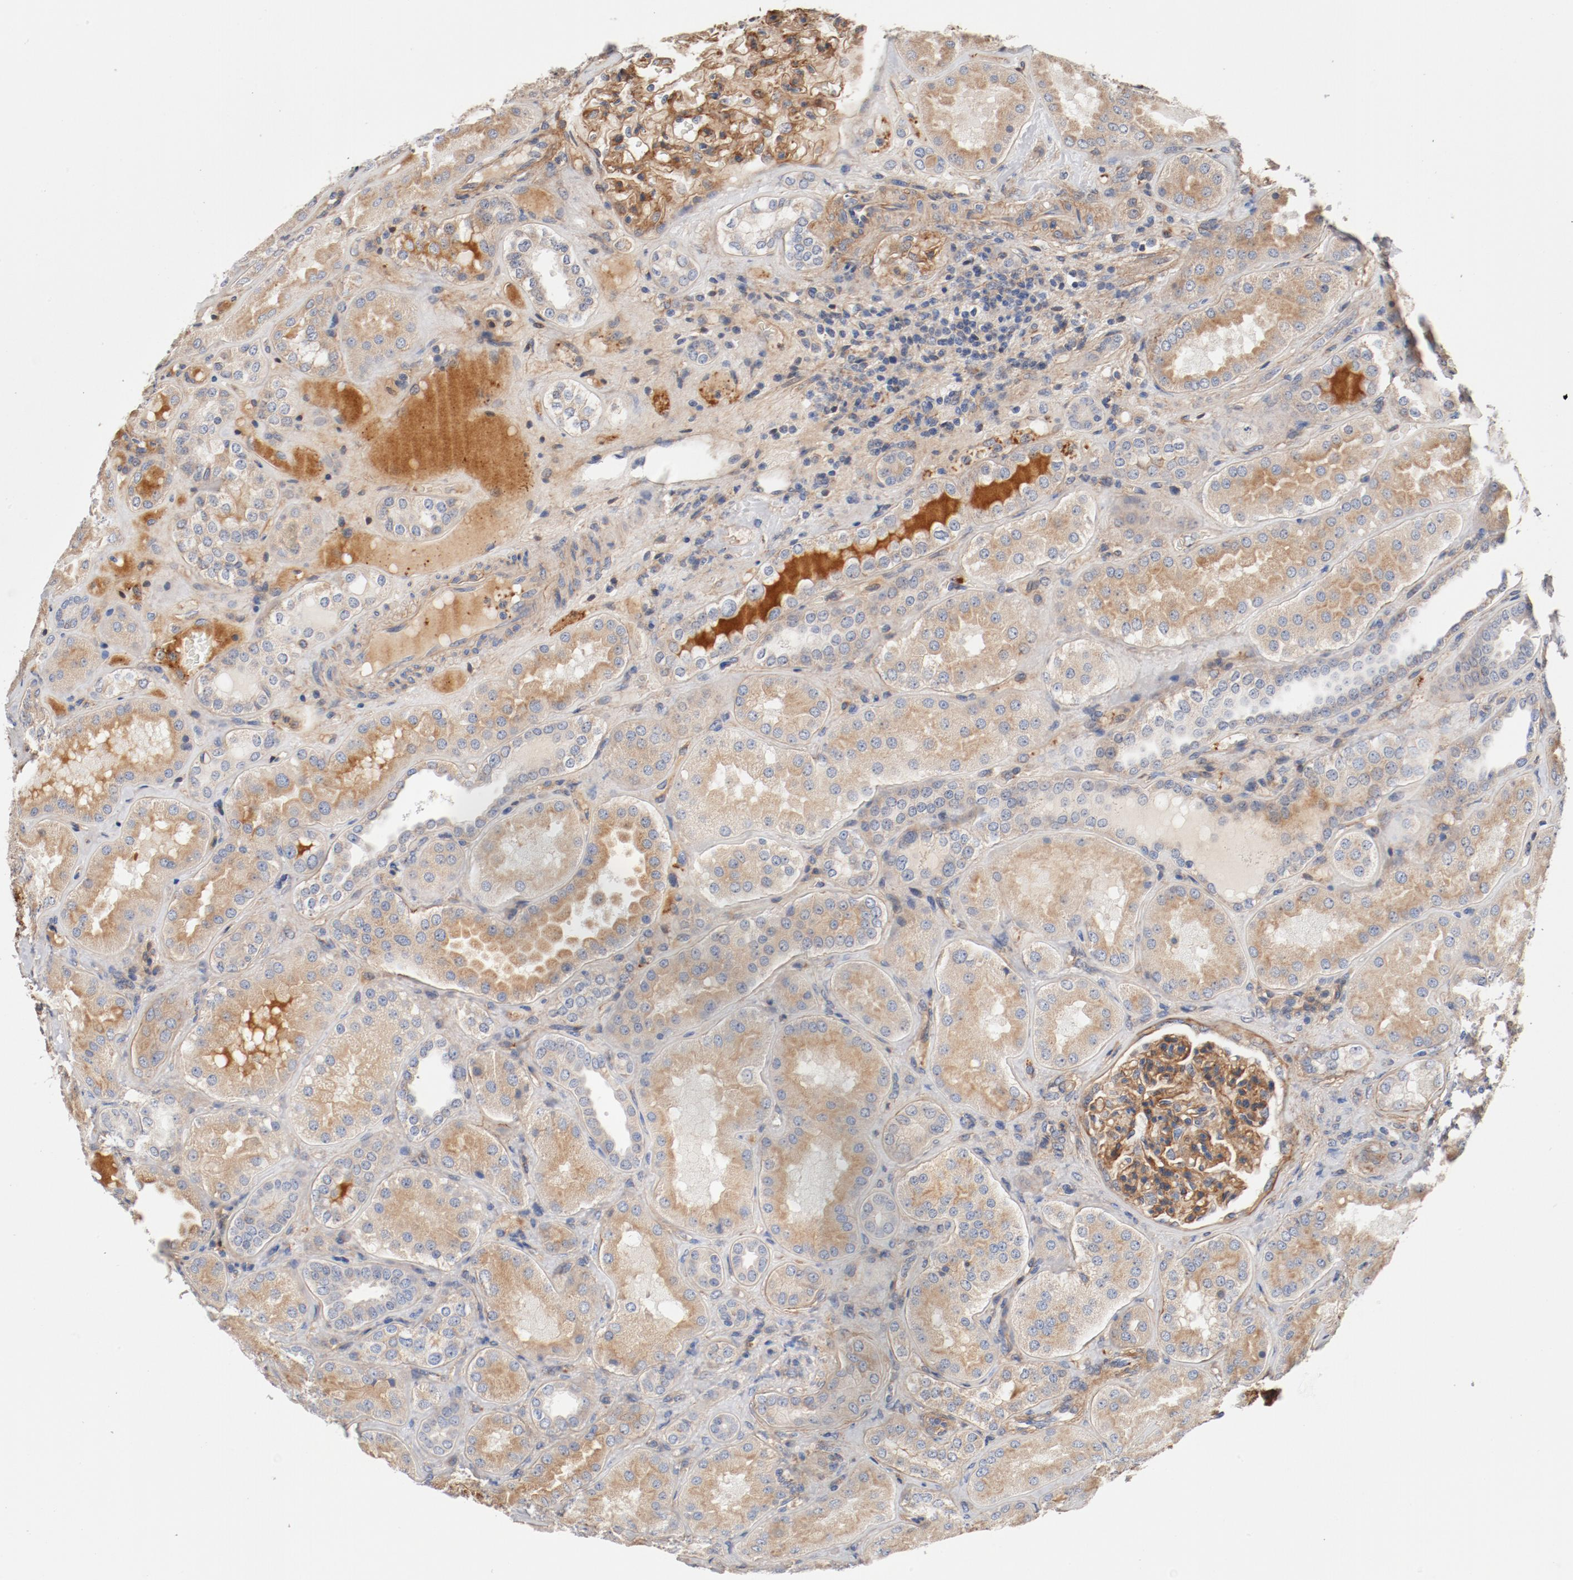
{"staining": {"intensity": "strong", "quantity": ">75%", "location": "cytoplasmic/membranous"}, "tissue": "kidney", "cell_type": "Cells in glomeruli", "image_type": "normal", "snomed": [{"axis": "morphology", "description": "Normal tissue, NOS"}, {"axis": "topography", "description": "Kidney"}], "caption": "A micrograph of human kidney stained for a protein shows strong cytoplasmic/membranous brown staining in cells in glomeruli.", "gene": "ILK", "patient": {"sex": "female", "age": 56}}